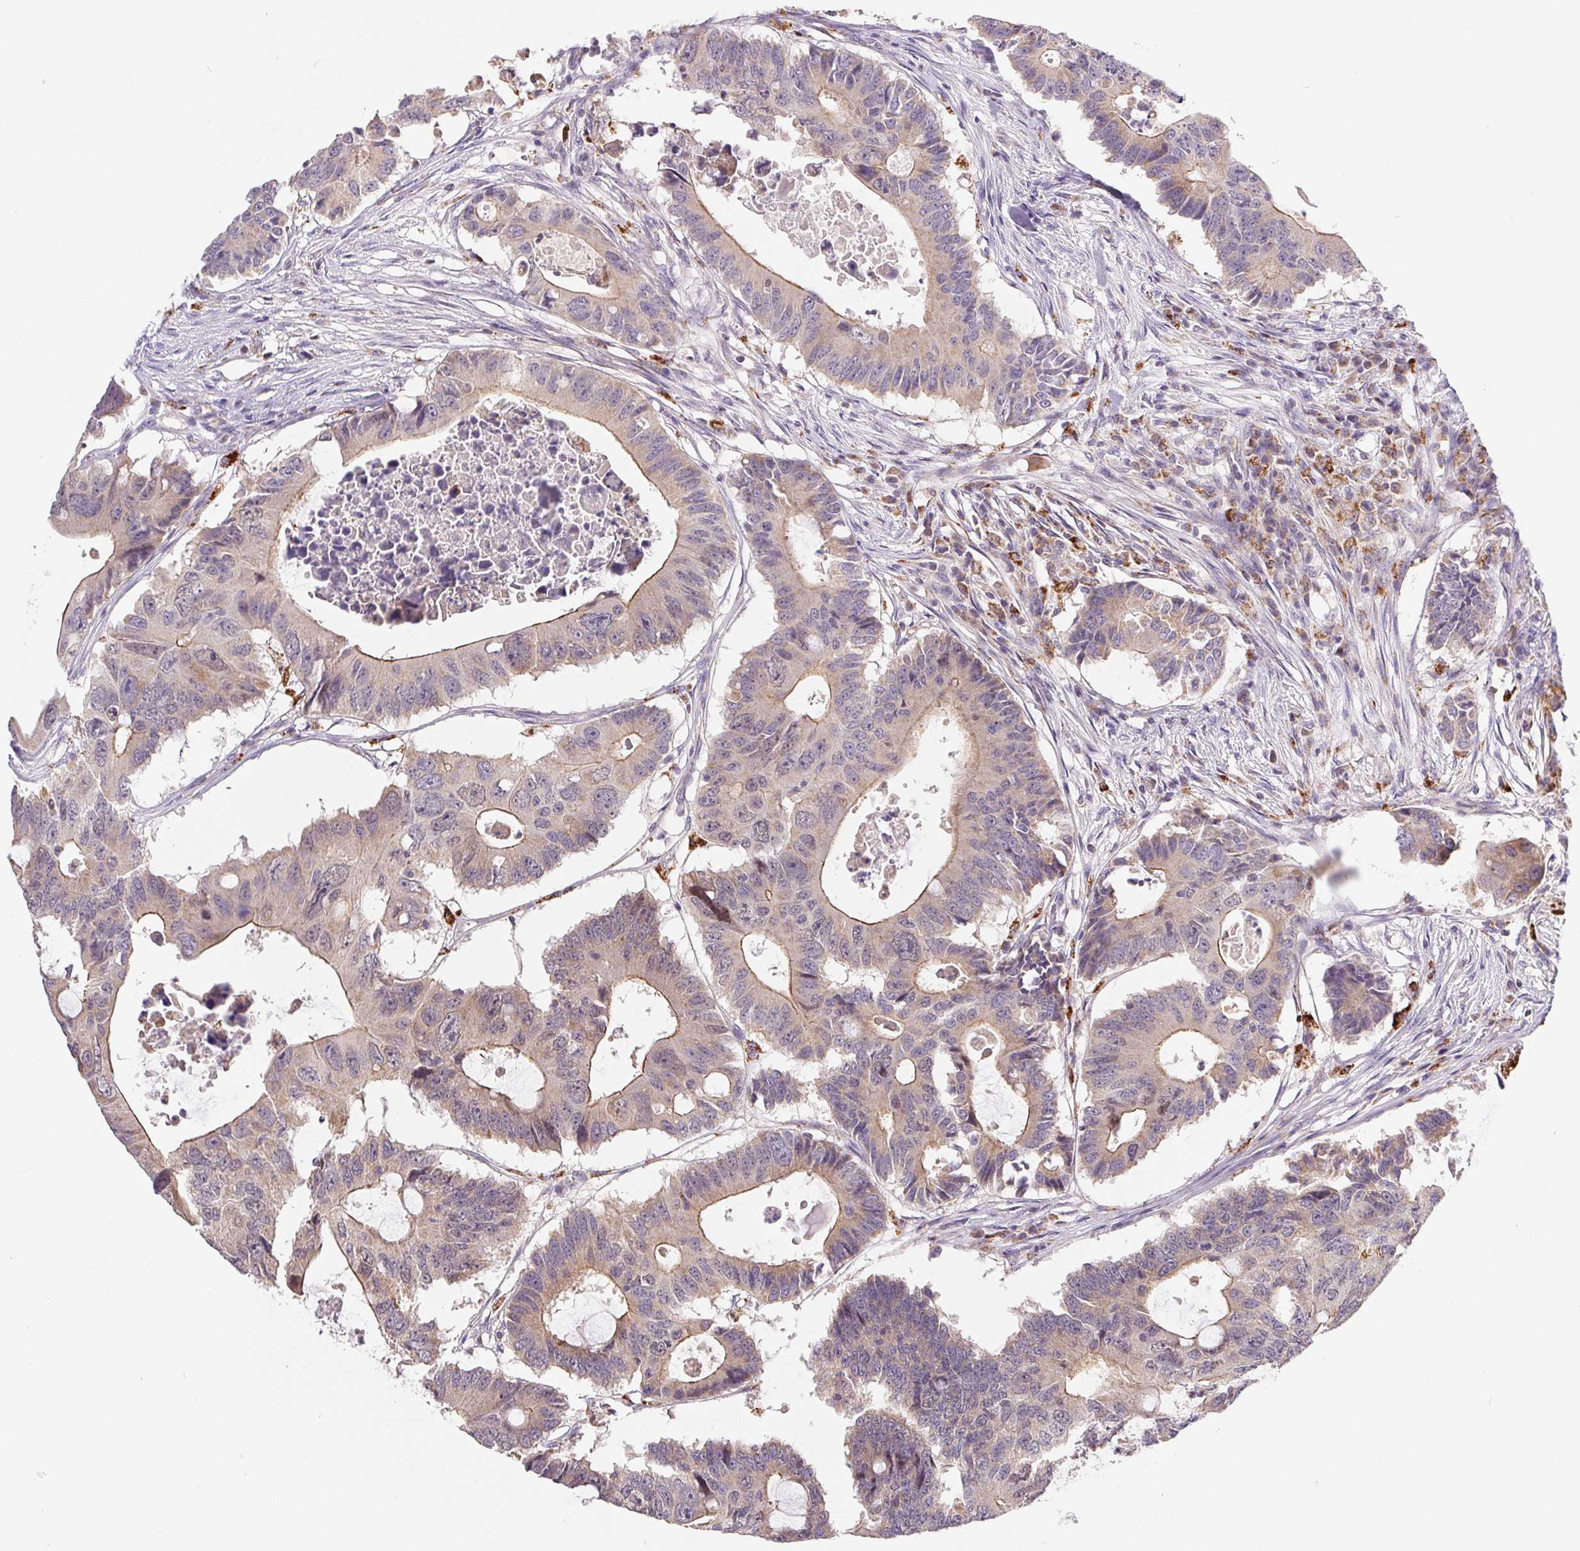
{"staining": {"intensity": "weak", "quantity": "25%-75%", "location": "cytoplasmic/membranous"}, "tissue": "colorectal cancer", "cell_type": "Tumor cells", "image_type": "cancer", "snomed": [{"axis": "morphology", "description": "Adenocarcinoma, NOS"}, {"axis": "topography", "description": "Colon"}], "caption": "Immunohistochemistry (IHC) image of colorectal cancer stained for a protein (brown), which demonstrates low levels of weak cytoplasmic/membranous positivity in approximately 25%-75% of tumor cells.", "gene": "EMC6", "patient": {"sex": "male", "age": 71}}